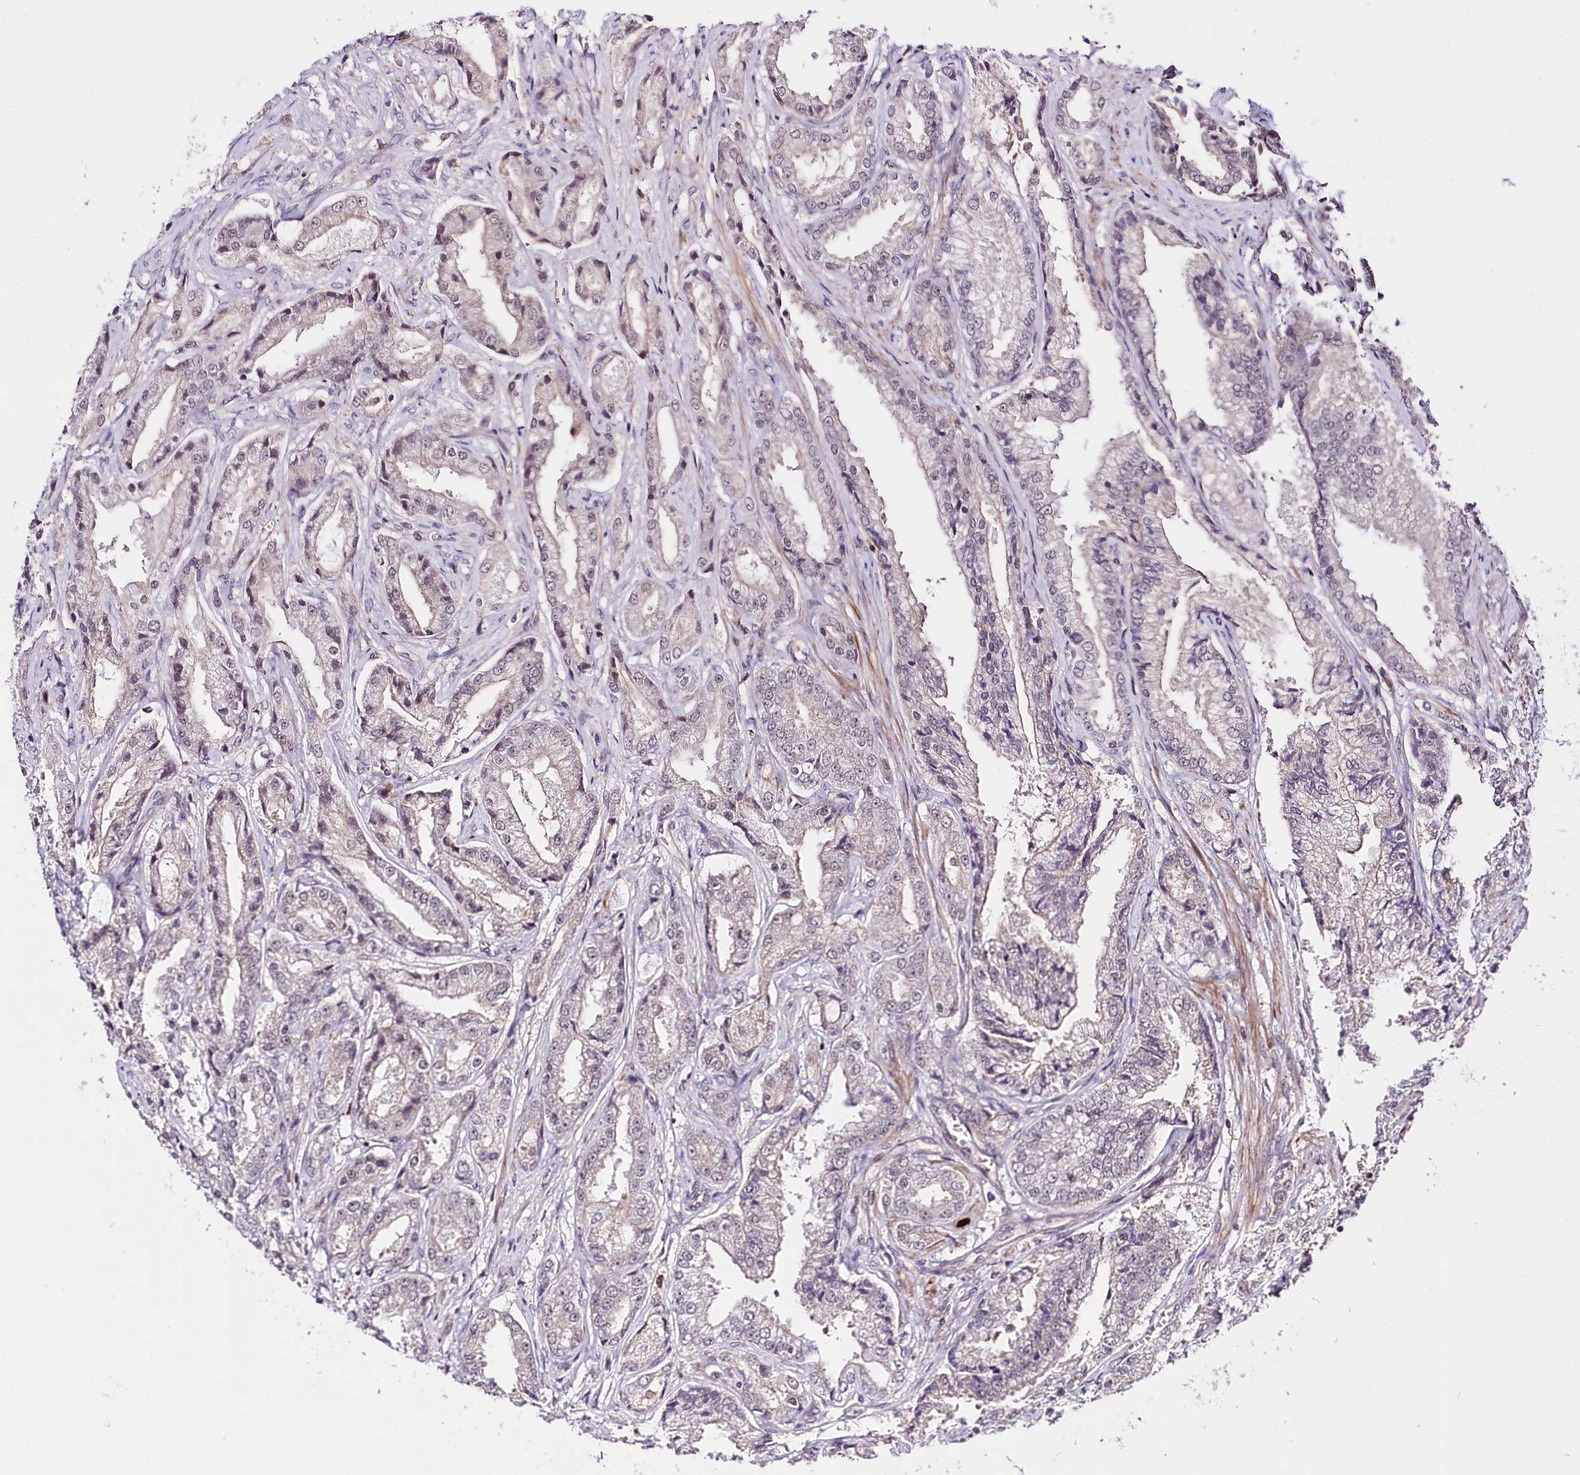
{"staining": {"intensity": "negative", "quantity": "none", "location": "none"}, "tissue": "prostate cancer", "cell_type": "Tumor cells", "image_type": "cancer", "snomed": [{"axis": "morphology", "description": "Adenocarcinoma, High grade"}, {"axis": "topography", "description": "Prostate"}], "caption": "The micrograph exhibits no staining of tumor cells in prostate cancer (high-grade adenocarcinoma). (DAB immunohistochemistry (IHC) with hematoxylin counter stain).", "gene": "TAFAZZIN", "patient": {"sex": "male", "age": 72}}